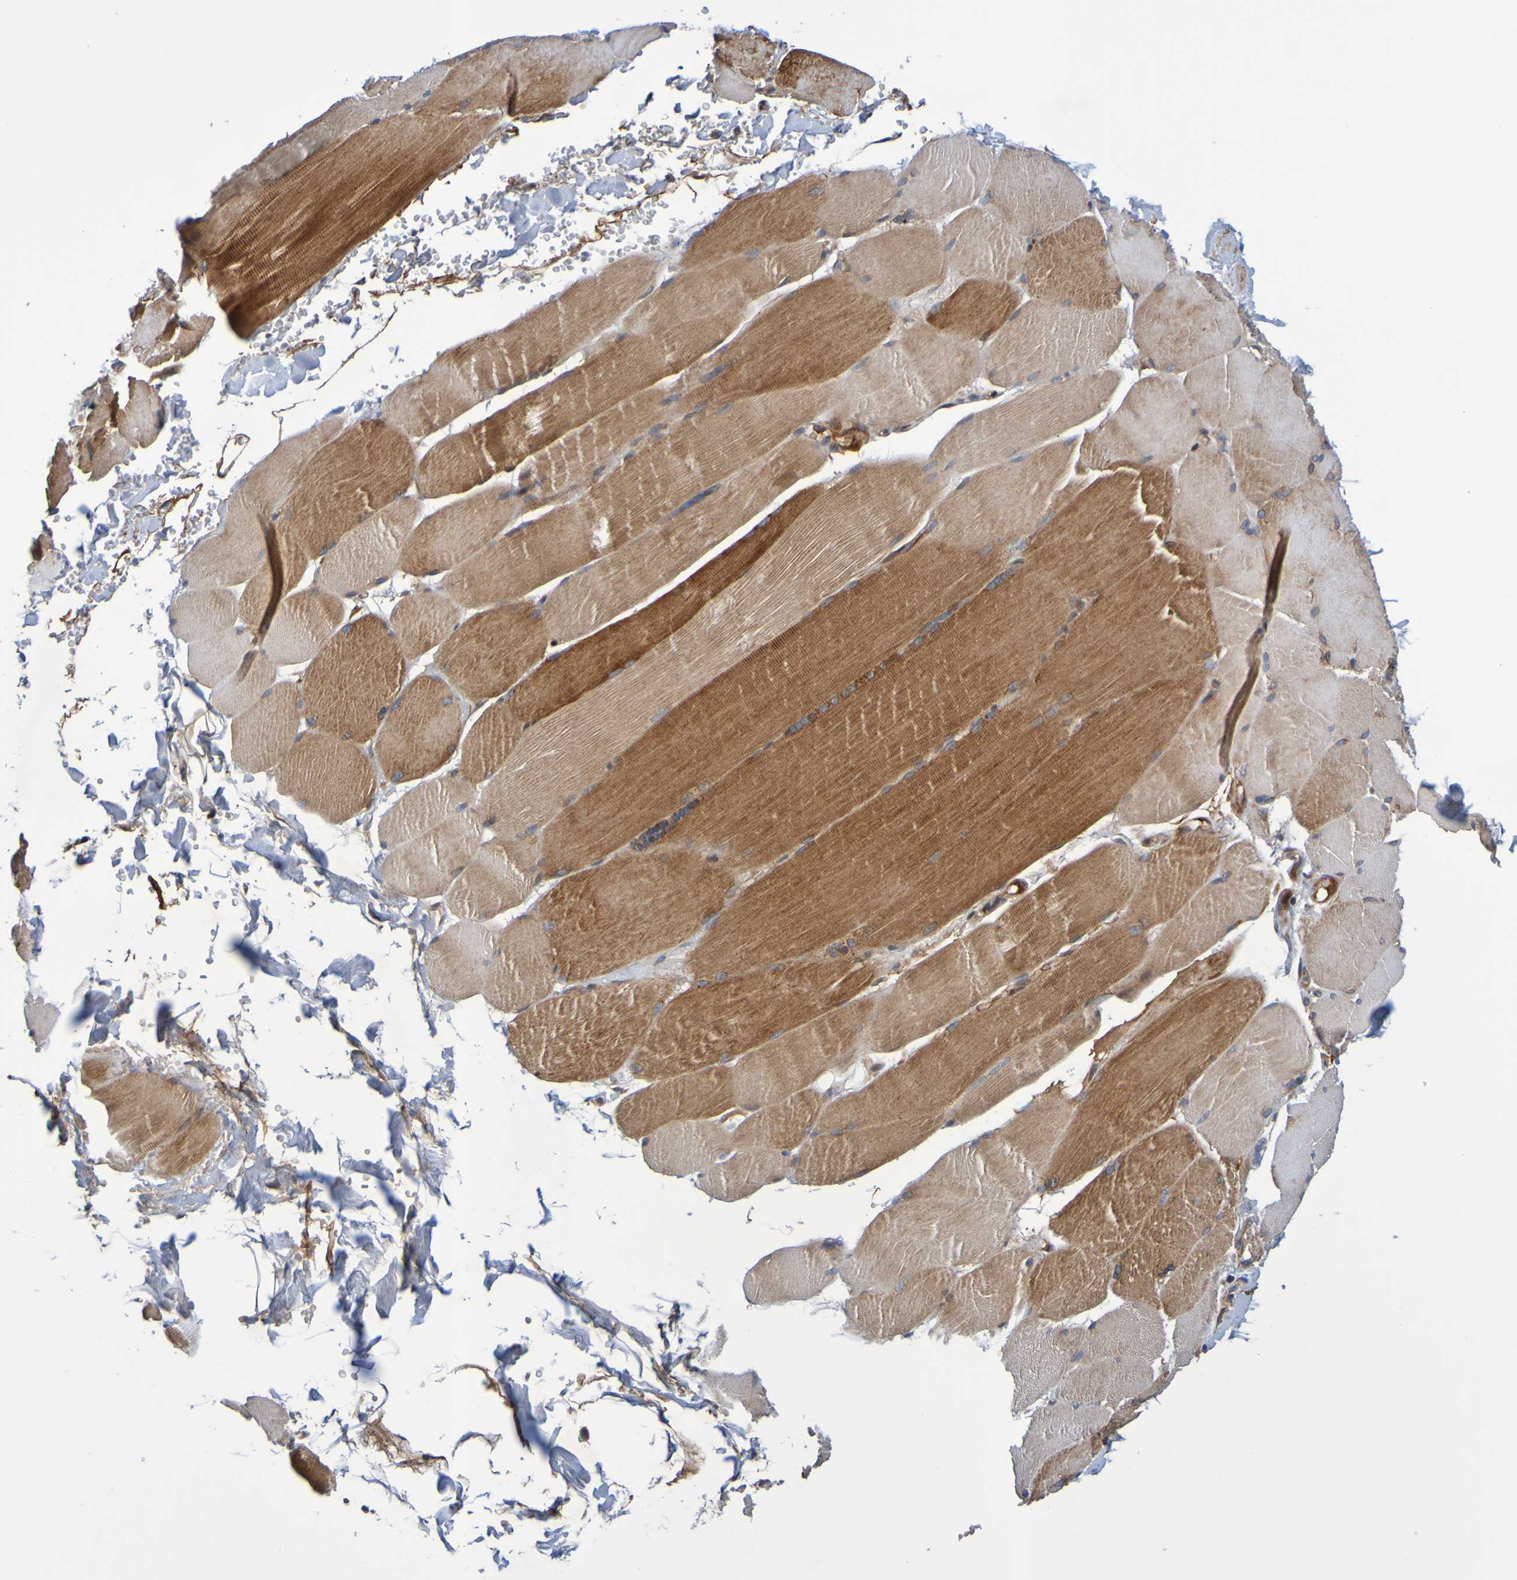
{"staining": {"intensity": "moderate", "quantity": ">75%", "location": "cytoplasmic/membranous"}, "tissue": "skeletal muscle", "cell_type": "Myocytes", "image_type": "normal", "snomed": [{"axis": "morphology", "description": "Normal tissue, NOS"}, {"axis": "topography", "description": "Skin"}, {"axis": "topography", "description": "Skeletal muscle"}], "caption": "Immunohistochemical staining of normal human skeletal muscle shows moderate cytoplasmic/membranous protein positivity in about >75% of myocytes. Immunohistochemistry (ihc) stains the protein in brown and the nuclei are stained blue.", "gene": "CCDC51", "patient": {"sex": "male", "age": 83}}